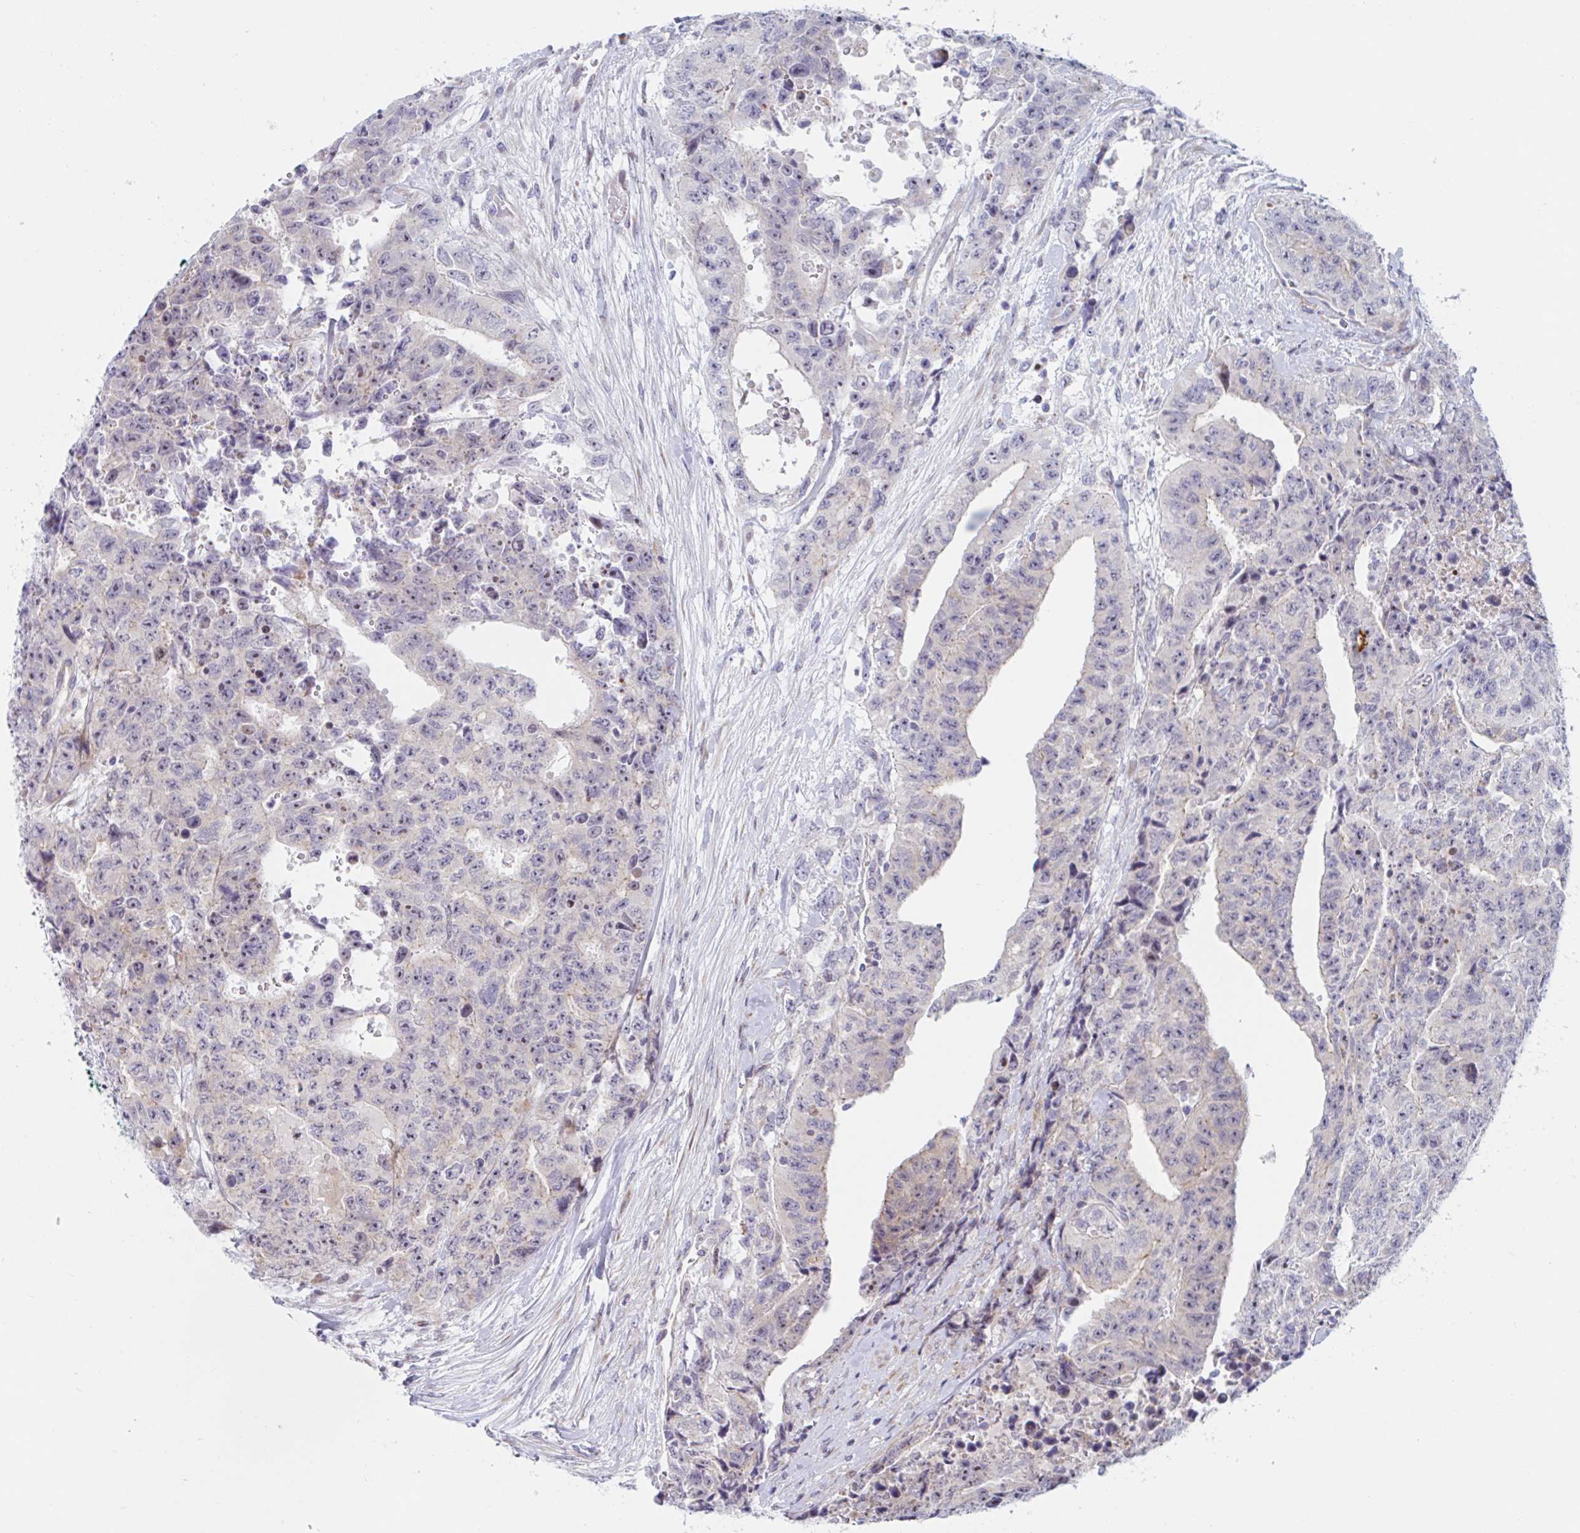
{"staining": {"intensity": "negative", "quantity": "none", "location": "none"}, "tissue": "testis cancer", "cell_type": "Tumor cells", "image_type": "cancer", "snomed": [{"axis": "morphology", "description": "Carcinoma, Embryonal, NOS"}, {"axis": "topography", "description": "Testis"}], "caption": "An IHC photomicrograph of testis cancer (embryonal carcinoma) is shown. There is no staining in tumor cells of testis cancer (embryonal carcinoma). (Stains: DAB IHC with hematoxylin counter stain, Microscopy: brightfield microscopy at high magnification).", "gene": "DUXA", "patient": {"sex": "male", "age": 24}}